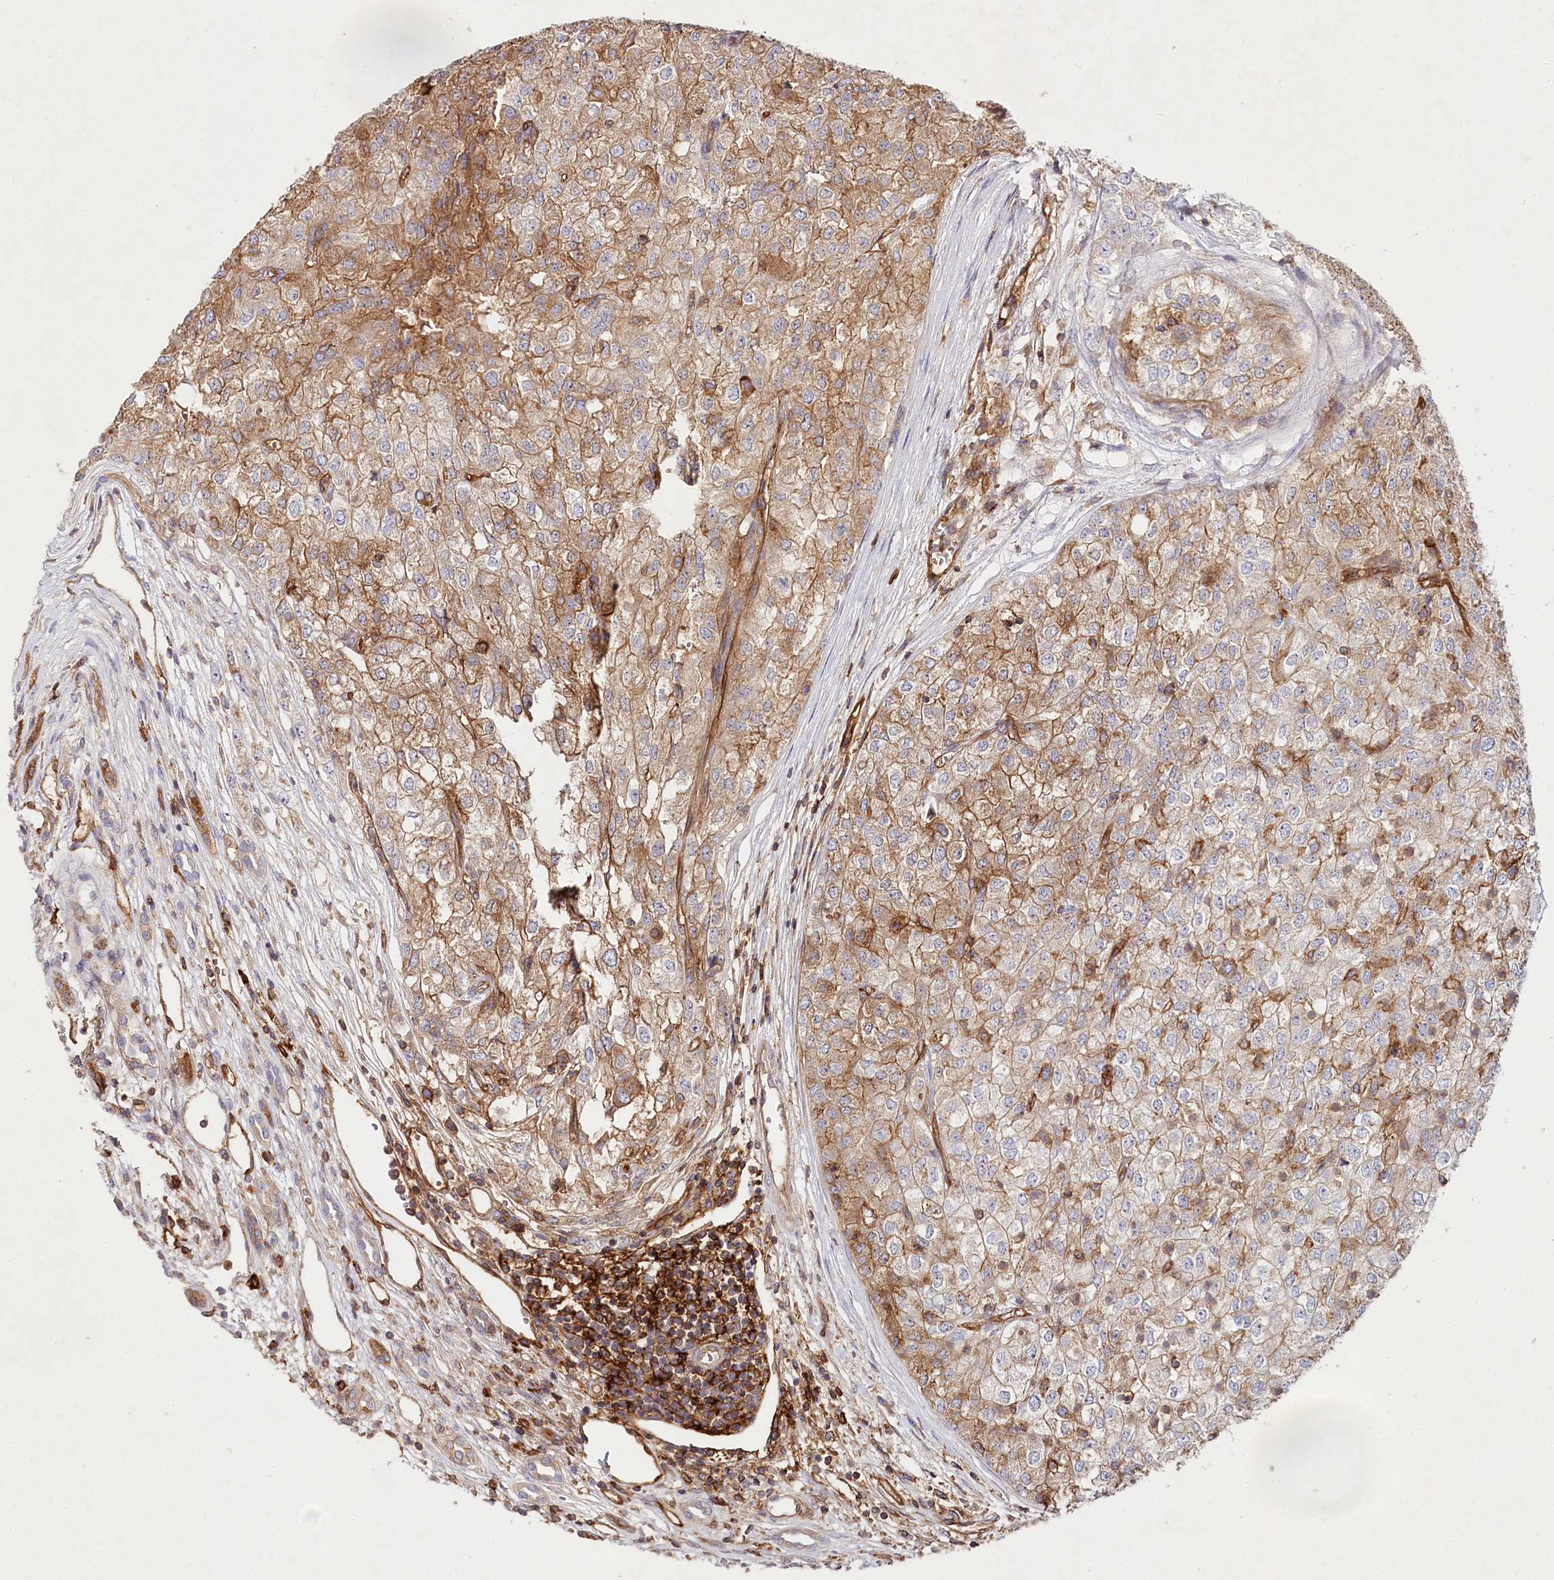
{"staining": {"intensity": "moderate", "quantity": ">75%", "location": "cytoplasmic/membranous"}, "tissue": "renal cancer", "cell_type": "Tumor cells", "image_type": "cancer", "snomed": [{"axis": "morphology", "description": "Adenocarcinoma, NOS"}, {"axis": "topography", "description": "Kidney"}], "caption": "Adenocarcinoma (renal) stained with a brown dye exhibits moderate cytoplasmic/membranous positive staining in approximately >75% of tumor cells.", "gene": "RBP5", "patient": {"sex": "female", "age": 54}}